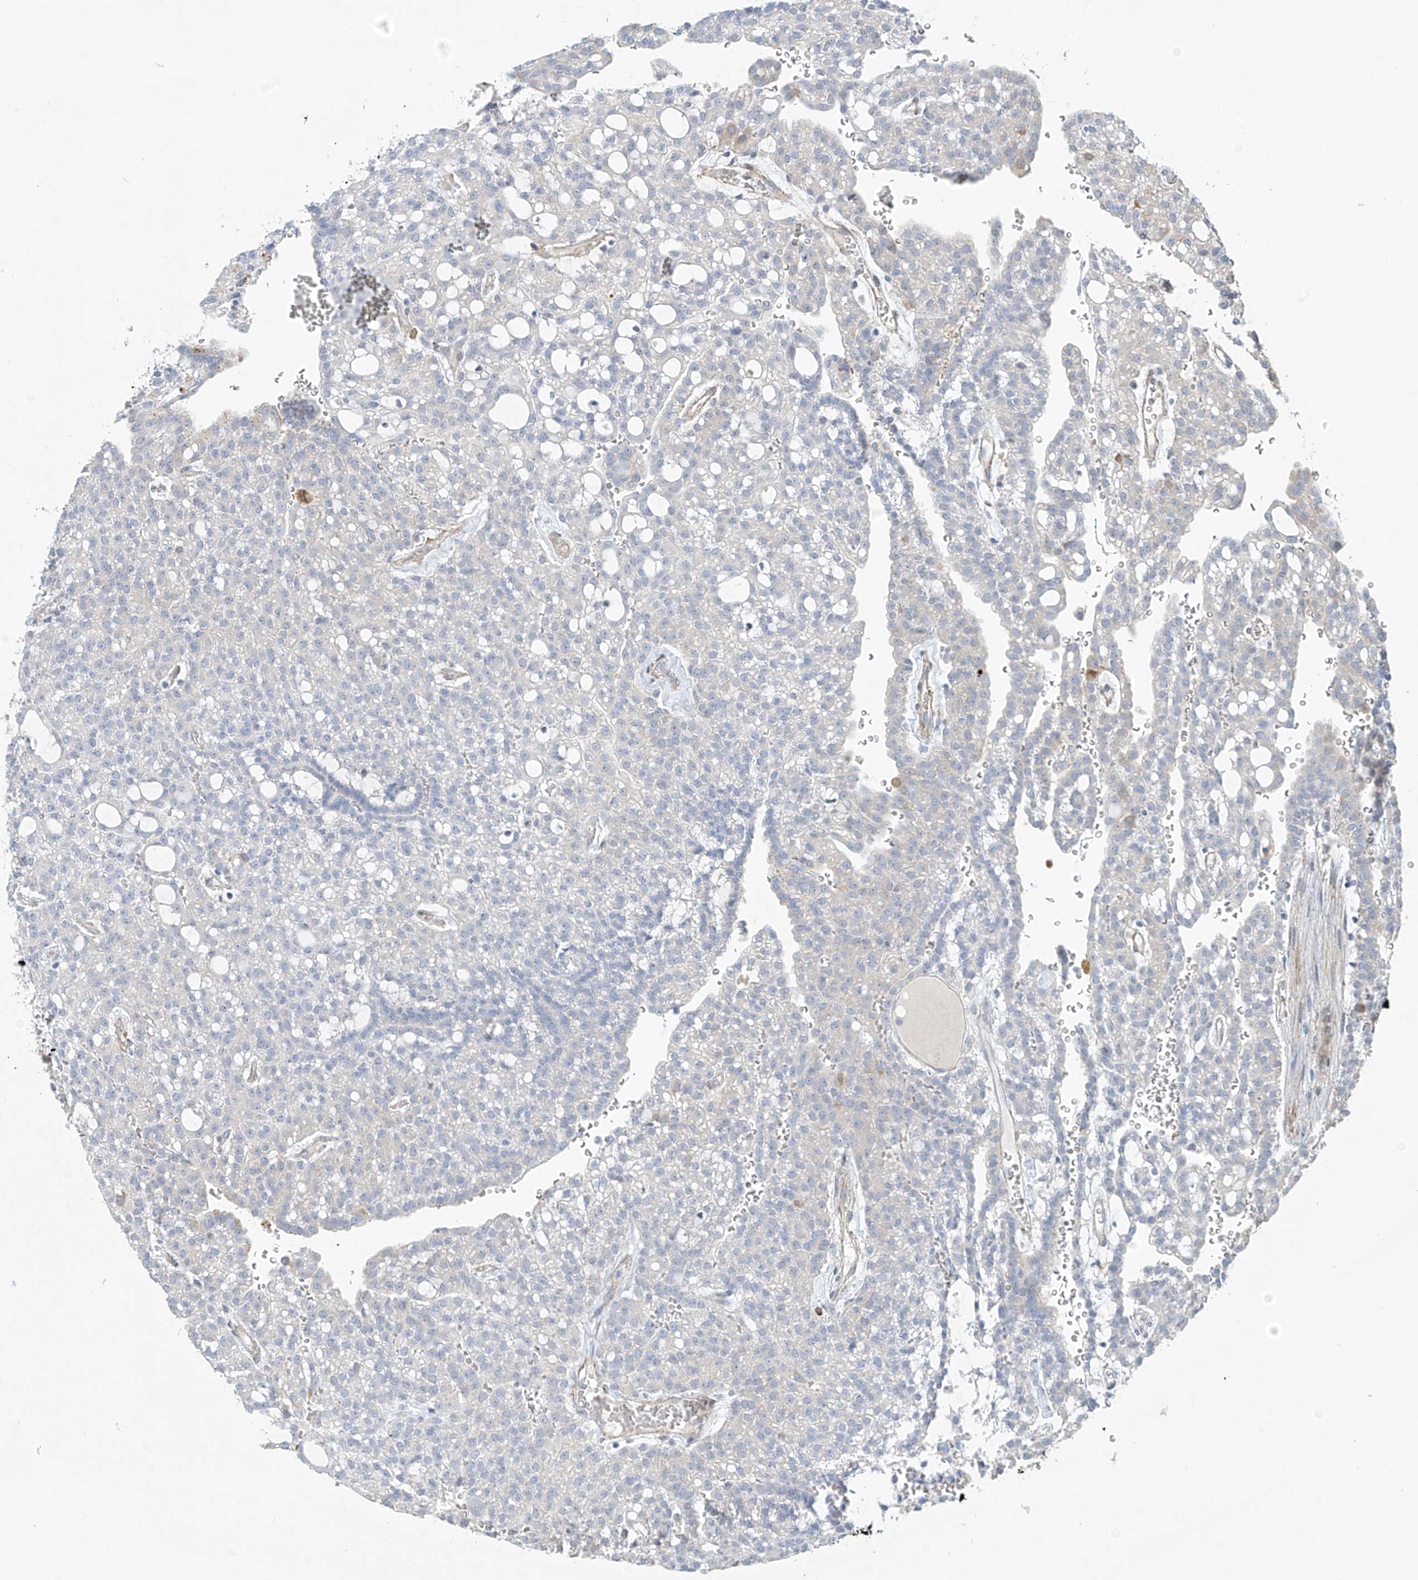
{"staining": {"intensity": "negative", "quantity": "none", "location": "none"}, "tissue": "renal cancer", "cell_type": "Tumor cells", "image_type": "cancer", "snomed": [{"axis": "morphology", "description": "Adenocarcinoma, NOS"}, {"axis": "topography", "description": "Kidney"}], "caption": "Renal adenocarcinoma was stained to show a protein in brown. There is no significant positivity in tumor cells.", "gene": "ZNF641", "patient": {"sex": "male", "age": 63}}